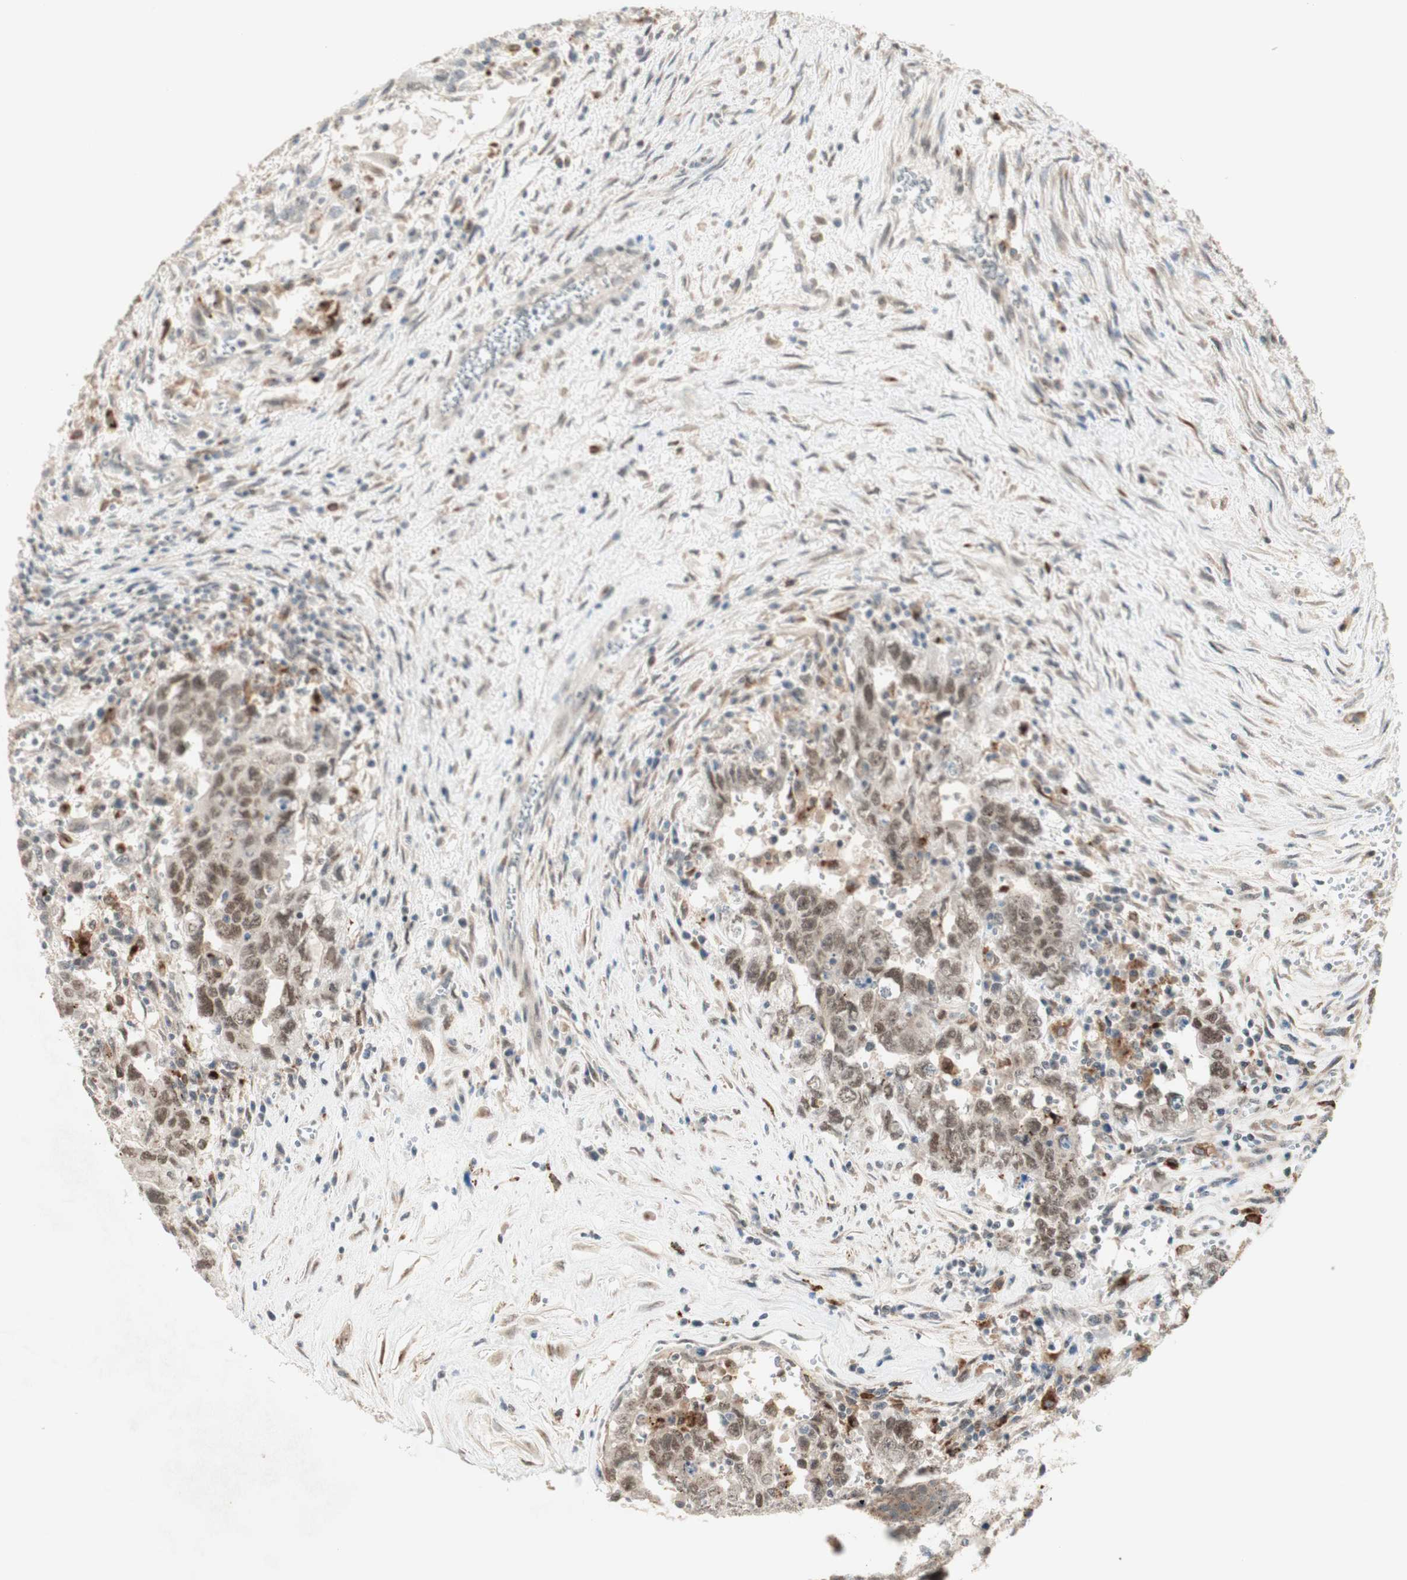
{"staining": {"intensity": "moderate", "quantity": ">75%", "location": "nuclear"}, "tissue": "testis cancer", "cell_type": "Tumor cells", "image_type": "cancer", "snomed": [{"axis": "morphology", "description": "Carcinoma, Embryonal, NOS"}, {"axis": "topography", "description": "Testis"}], "caption": "Immunohistochemistry (IHC) (DAB) staining of testis cancer displays moderate nuclear protein staining in approximately >75% of tumor cells.", "gene": "GAPT", "patient": {"sex": "male", "age": 28}}